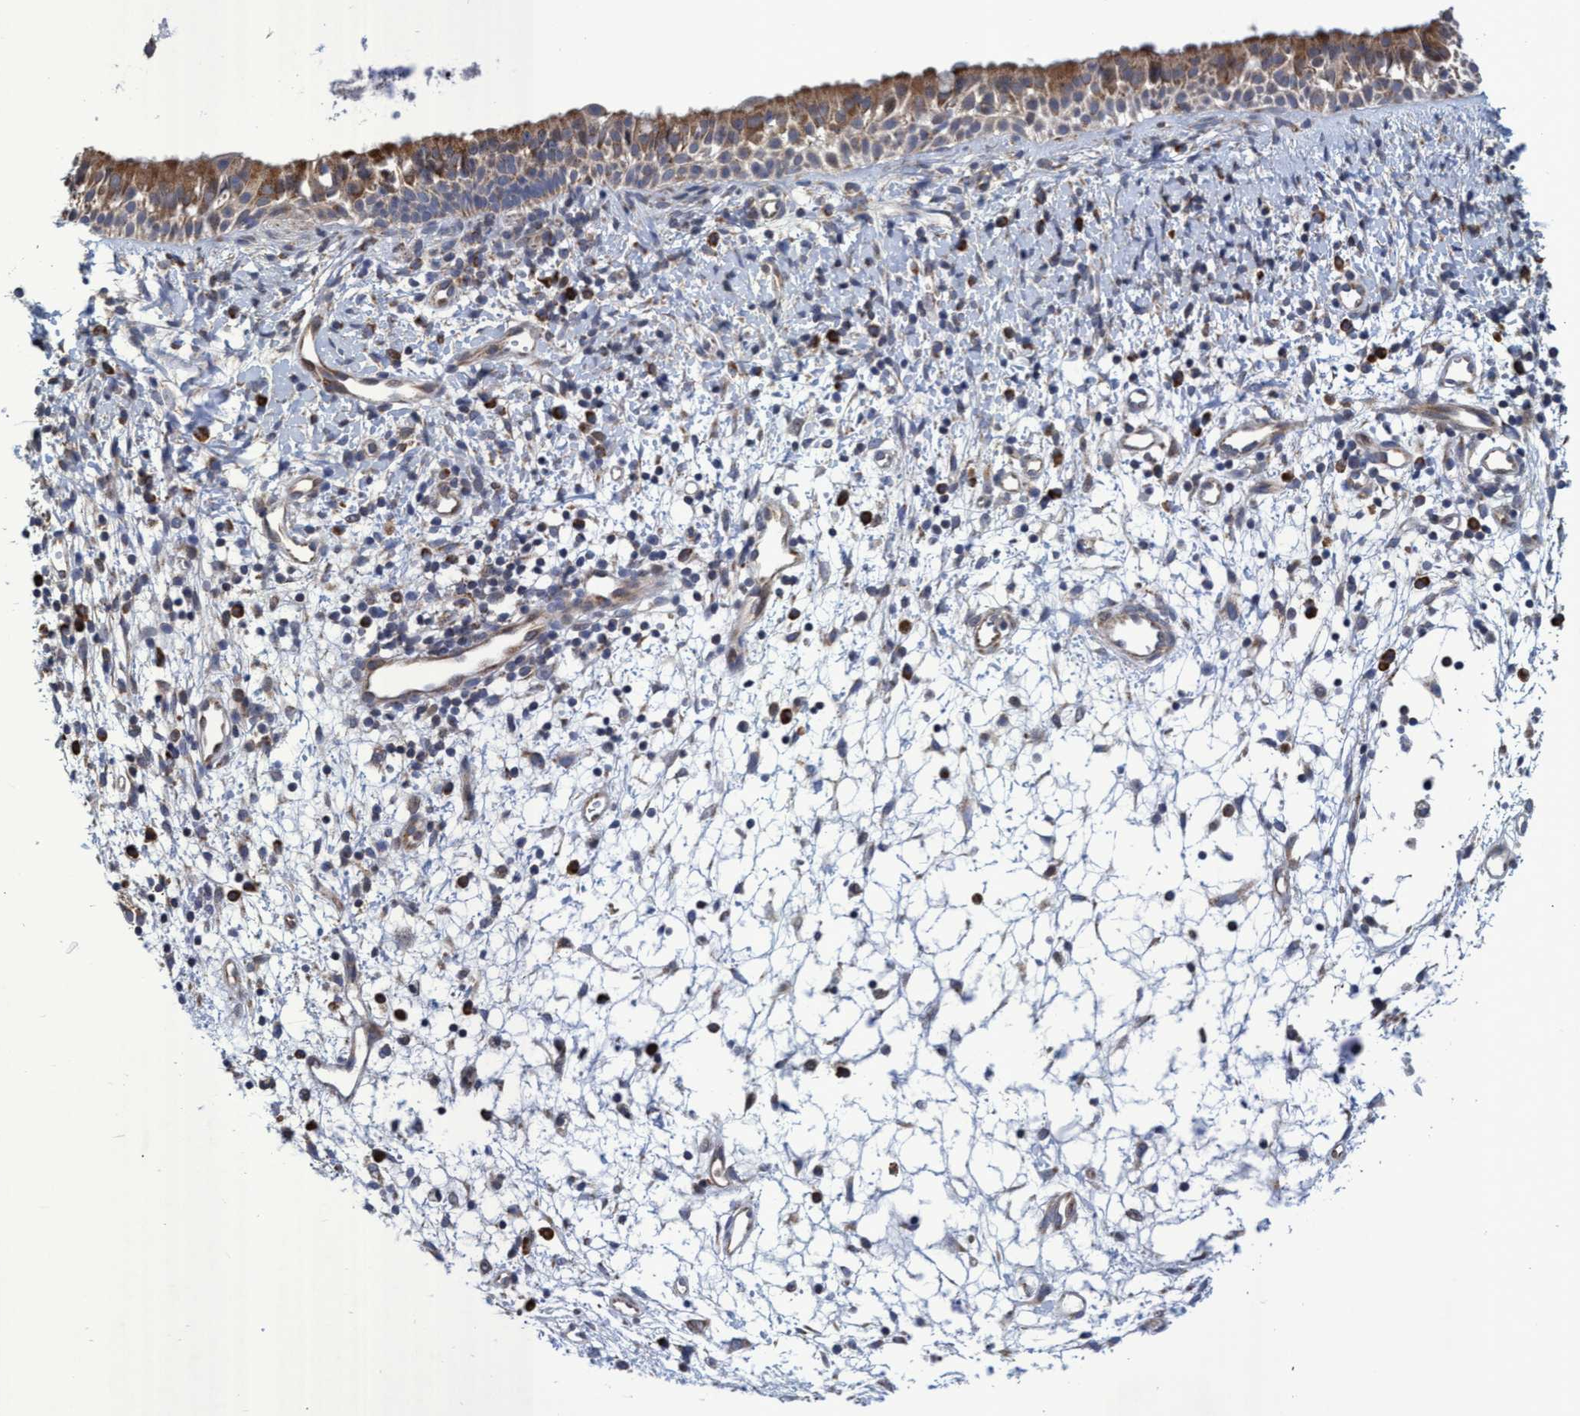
{"staining": {"intensity": "moderate", "quantity": ">75%", "location": "cytoplasmic/membranous"}, "tissue": "nasopharynx", "cell_type": "Respiratory epithelial cells", "image_type": "normal", "snomed": [{"axis": "morphology", "description": "Normal tissue, NOS"}, {"axis": "topography", "description": "Nasopharynx"}], "caption": "The photomicrograph displays staining of benign nasopharynx, revealing moderate cytoplasmic/membranous protein staining (brown color) within respiratory epithelial cells. The protein is shown in brown color, while the nuclei are stained blue.", "gene": "NAT16", "patient": {"sex": "male", "age": 22}}